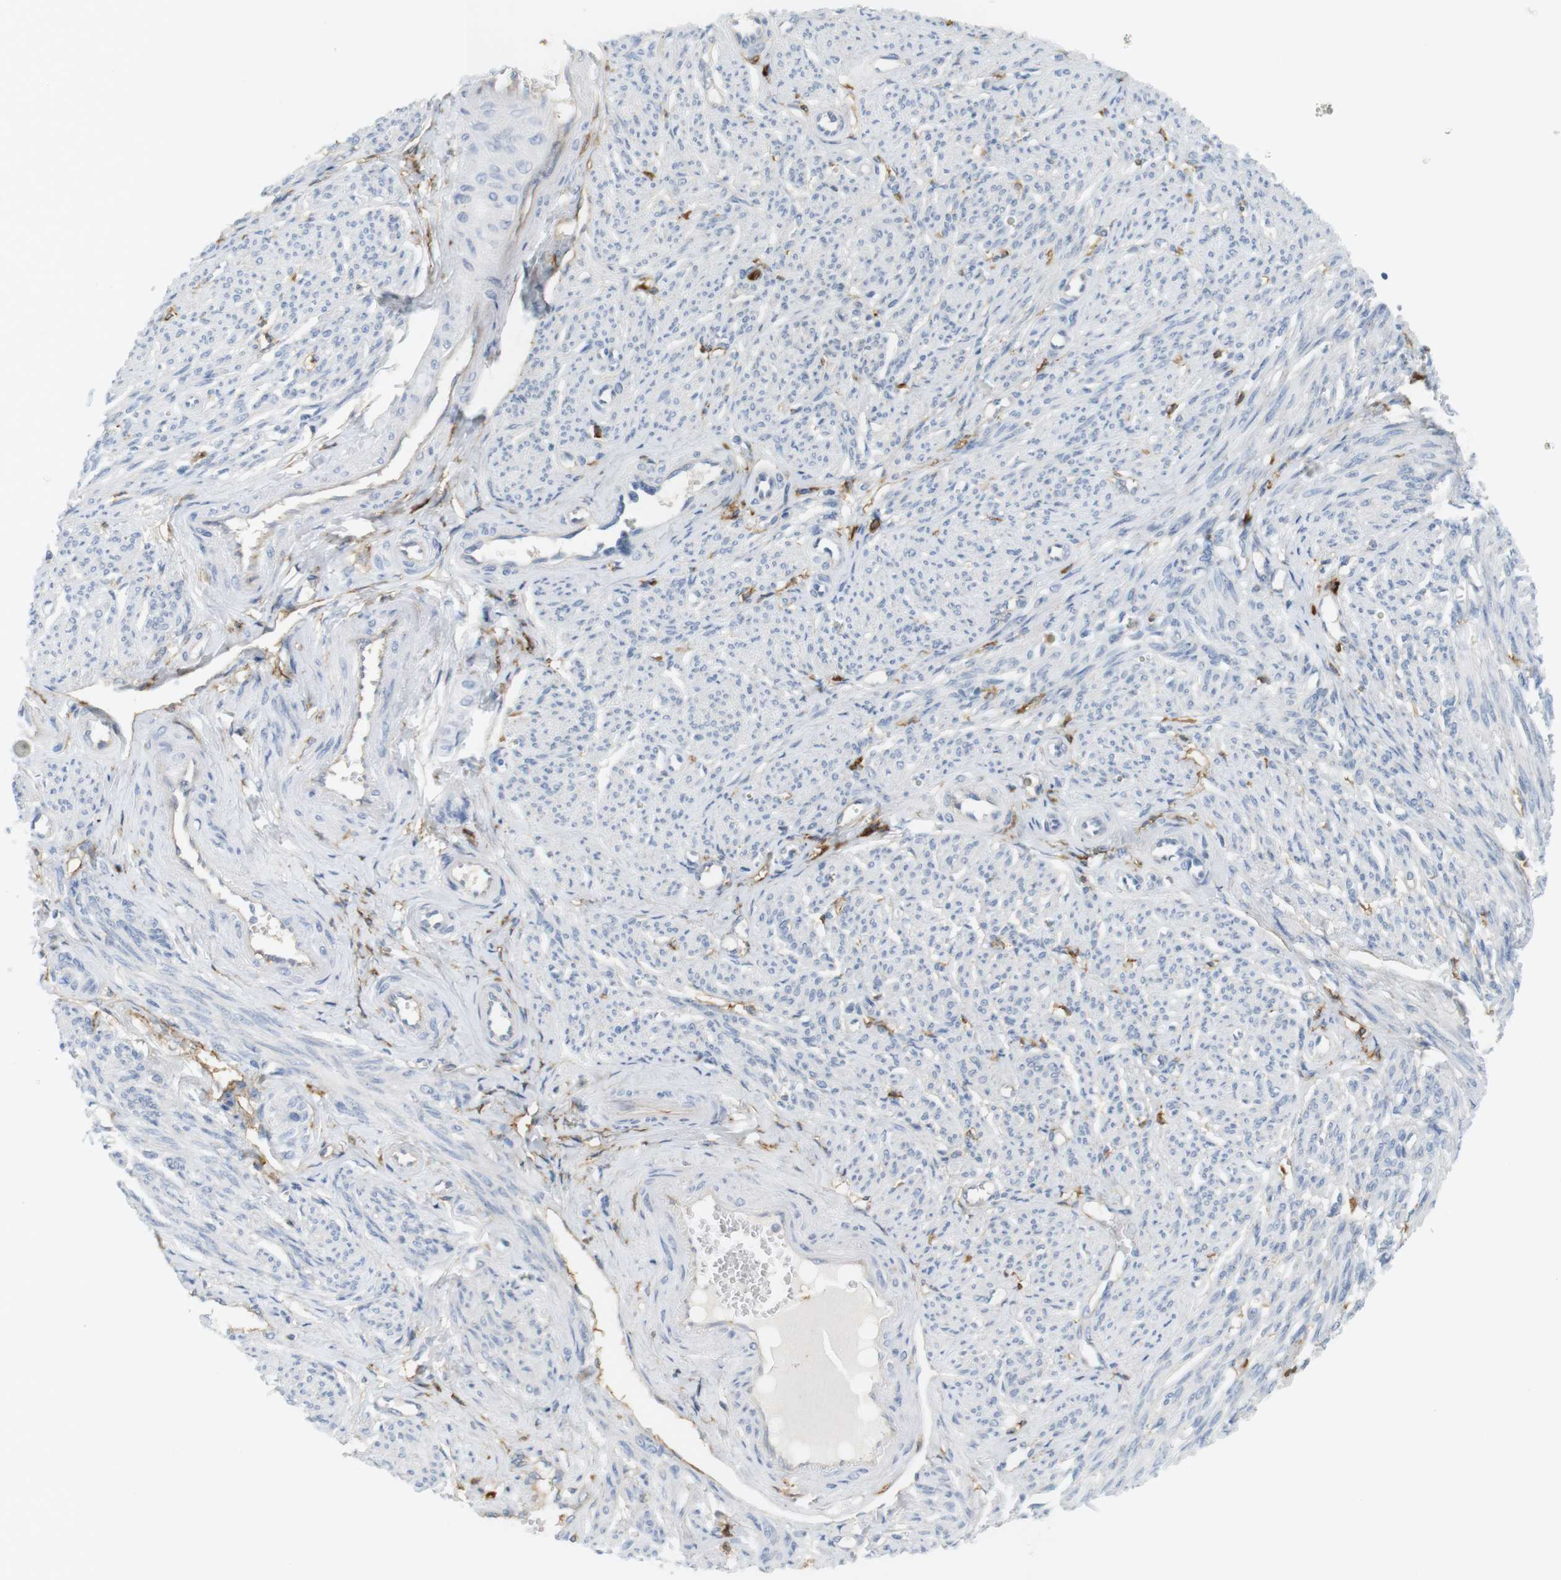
{"staining": {"intensity": "negative", "quantity": "none", "location": "none"}, "tissue": "smooth muscle", "cell_type": "Smooth muscle cells", "image_type": "normal", "snomed": [{"axis": "morphology", "description": "Normal tissue, NOS"}, {"axis": "topography", "description": "Smooth muscle"}], "caption": "This micrograph is of unremarkable smooth muscle stained with immunohistochemistry to label a protein in brown with the nuclei are counter-stained blue. There is no positivity in smooth muscle cells. The staining was performed using DAB to visualize the protein expression in brown, while the nuclei were stained in blue with hematoxylin (Magnification: 20x).", "gene": "SIRPA", "patient": {"sex": "female", "age": 65}}